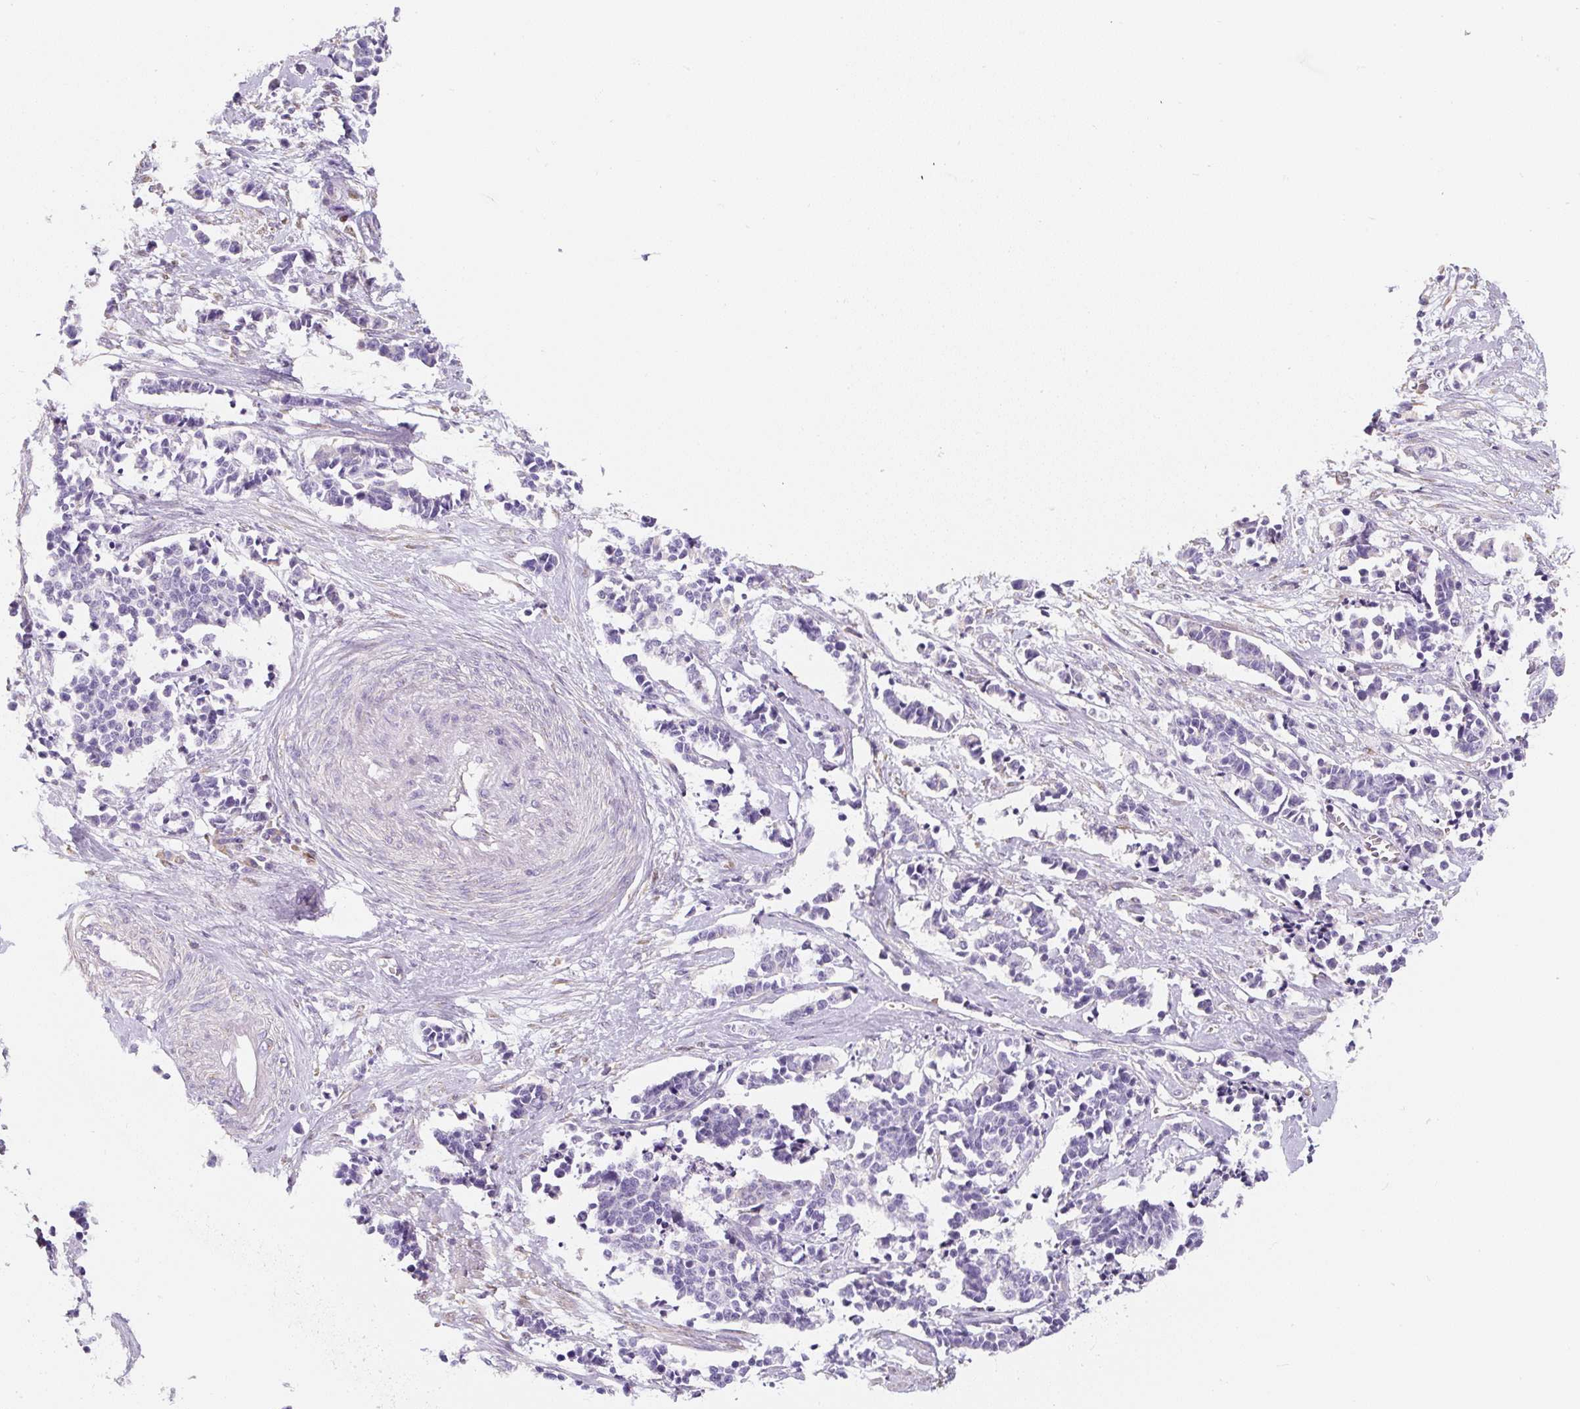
{"staining": {"intensity": "negative", "quantity": "none", "location": "none"}, "tissue": "cervical cancer", "cell_type": "Tumor cells", "image_type": "cancer", "snomed": [{"axis": "morphology", "description": "Normal tissue, NOS"}, {"axis": "morphology", "description": "Squamous cell carcinoma, NOS"}, {"axis": "topography", "description": "Cervix"}], "caption": "This is an immunohistochemistry (IHC) micrograph of cervical squamous cell carcinoma. There is no positivity in tumor cells.", "gene": "PWWP3B", "patient": {"sex": "female", "age": 35}}